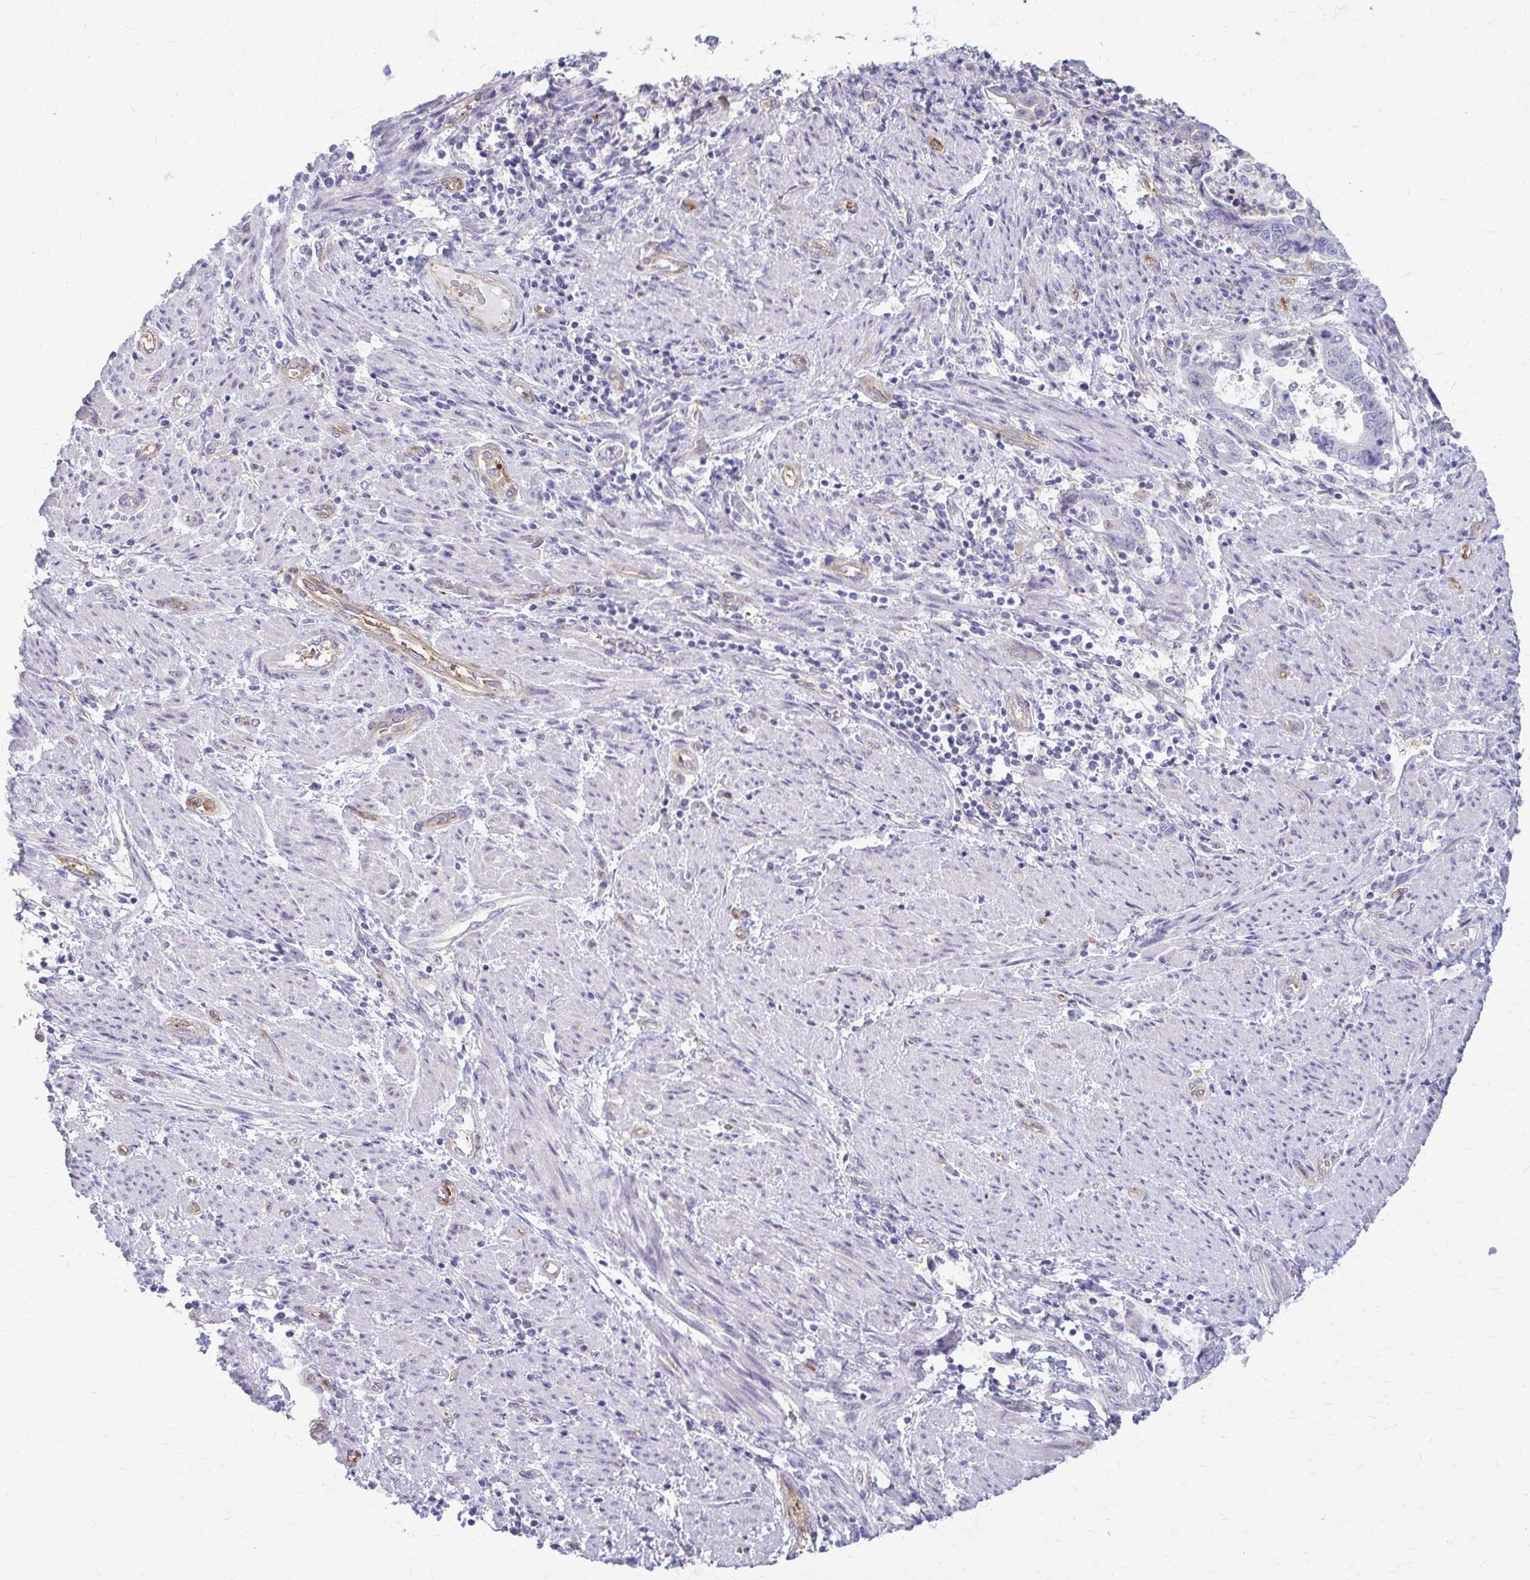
{"staining": {"intensity": "negative", "quantity": "none", "location": "none"}, "tissue": "endometrial cancer", "cell_type": "Tumor cells", "image_type": "cancer", "snomed": [{"axis": "morphology", "description": "Adenocarcinoma, NOS"}, {"axis": "topography", "description": "Endometrium"}], "caption": "Tumor cells show no significant protein positivity in adenocarcinoma (endometrial).", "gene": "DEPP1", "patient": {"sex": "female", "age": 65}}